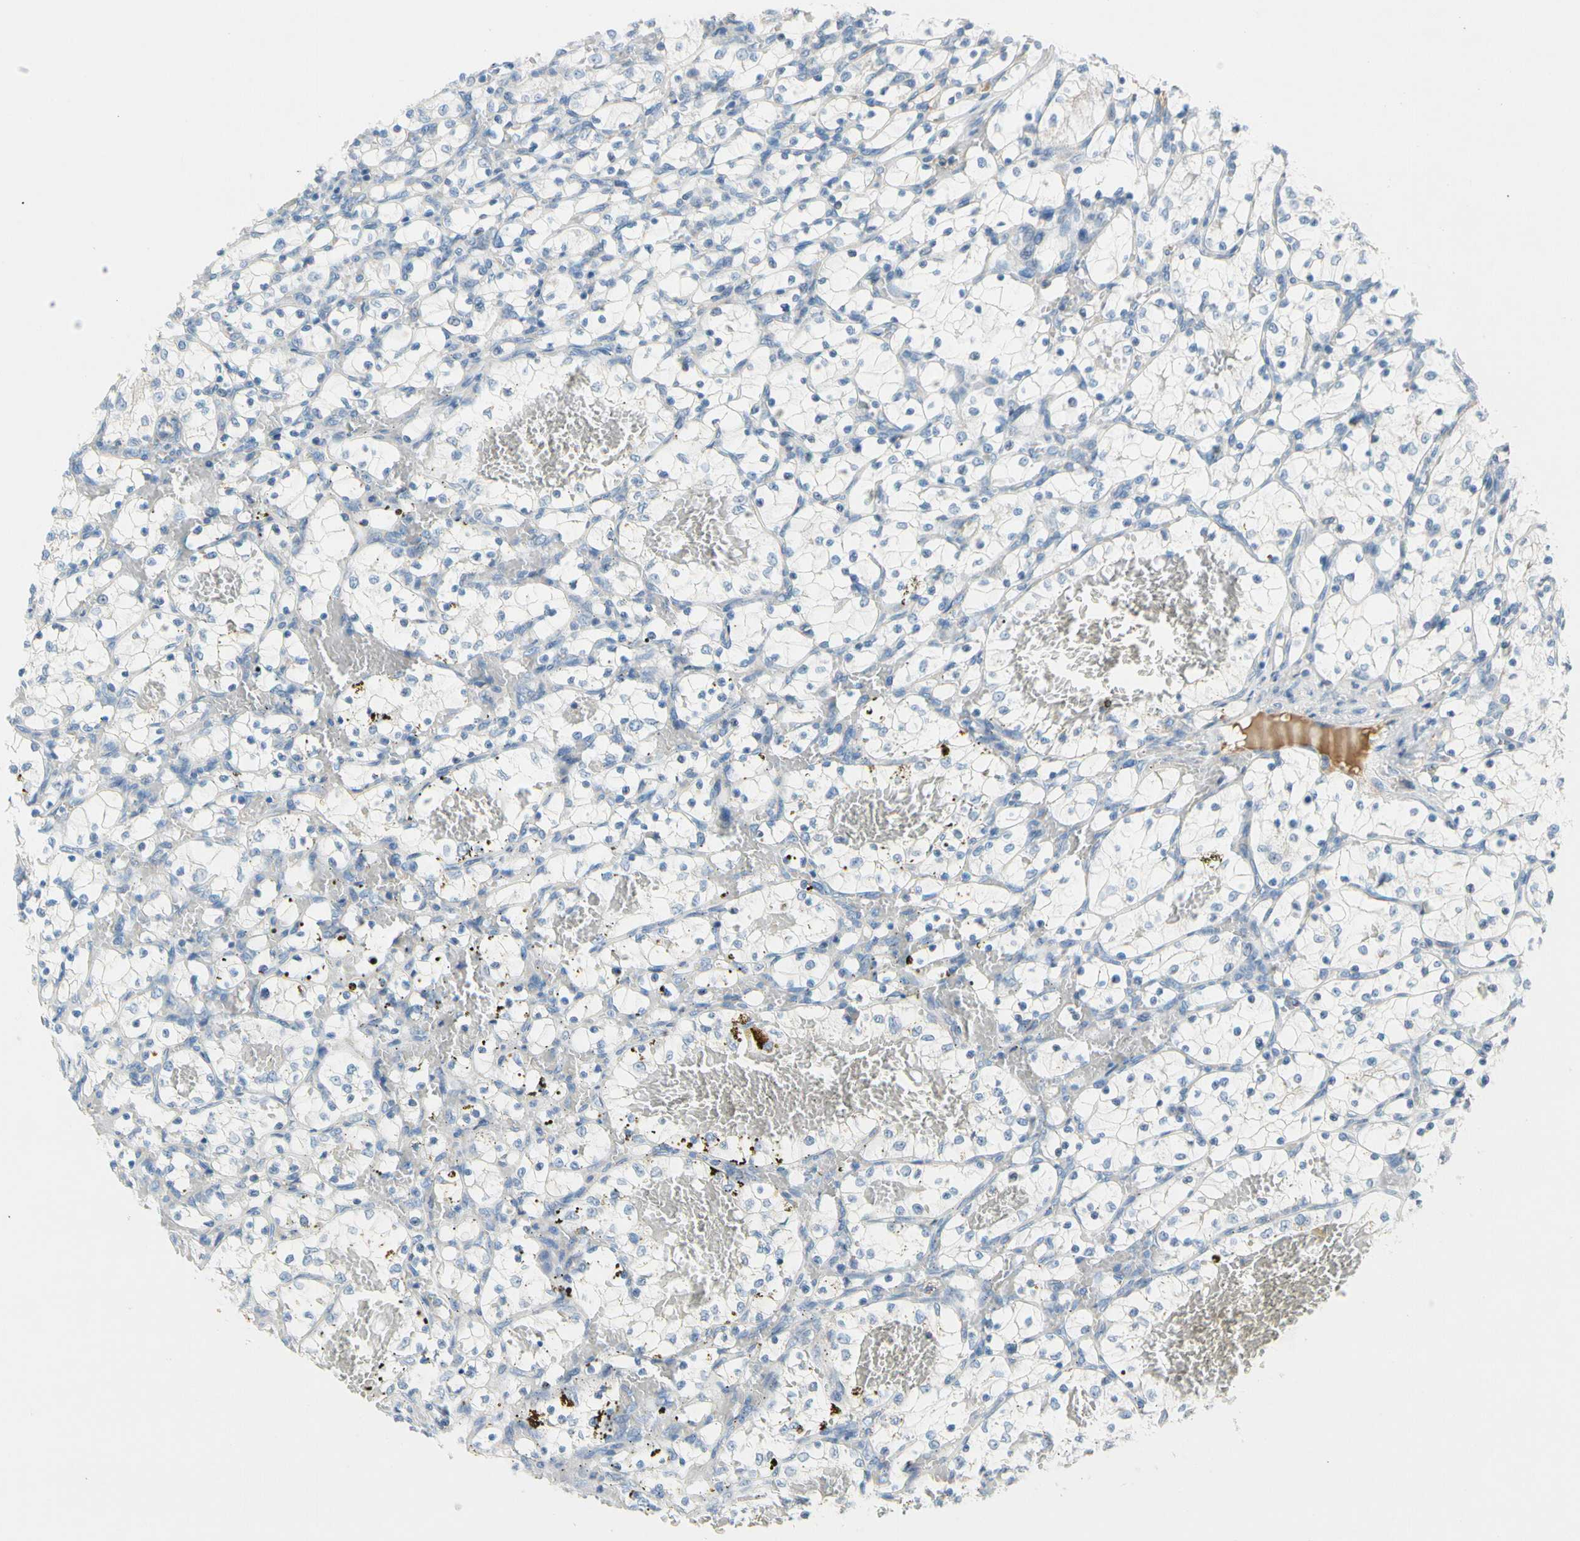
{"staining": {"intensity": "negative", "quantity": "none", "location": "none"}, "tissue": "renal cancer", "cell_type": "Tumor cells", "image_type": "cancer", "snomed": [{"axis": "morphology", "description": "Adenocarcinoma, NOS"}, {"axis": "topography", "description": "Kidney"}], "caption": "DAB (3,3'-diaminobenzidine) immunohistochemical staining of human renal cancer (adenocarcinoma) demonstrates no significant positivity in tumor cells. (DAB (3,3'-diaminobenzidine) immunohistochemistry visualized using brightfield microscopy, high magnification).", "gene": "CNDP1", "patient": {"sex": "female", "age": 69}}